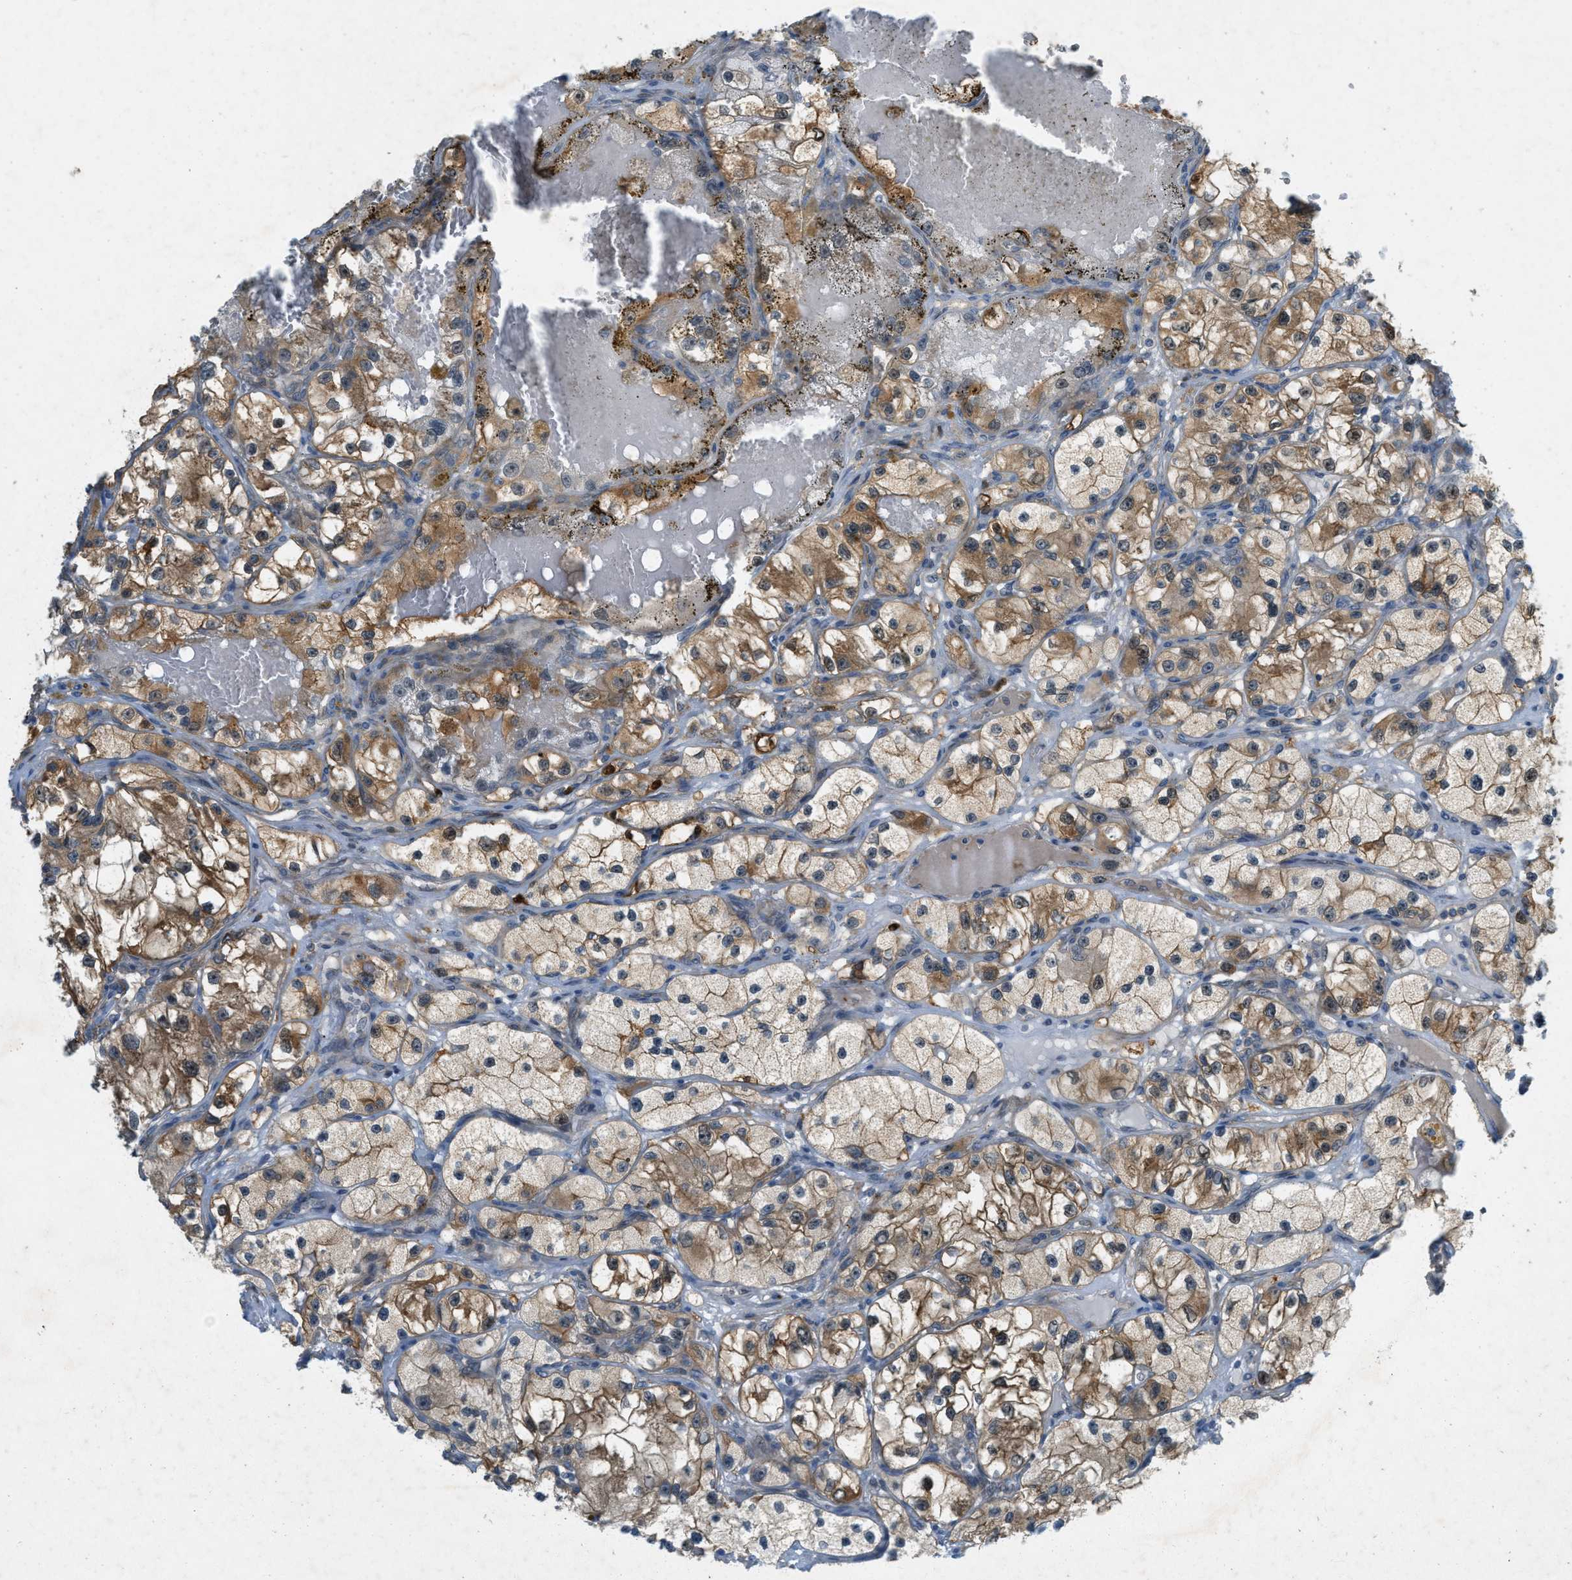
{"staining": {"intensity": "moderate", "quantity": ">75%", "location": "cytoplasmic/membranous"}, "tissue": "renal cancer", "cell_type": "Tumor cells", "image_type": "cancer", "snomed": [{"axis": "morphology", "description": "Adenocarcinoma, NOS"}, {"axis": "topography", "description": "Kidney"}], "caption": "Moderate cytoplasmic/membranous expression is seen in approximately >75% of tumor cells in adenocarcinoma (renal).", "gene": "PDCL3", "patient": {"sex": "female", "age": 57}}